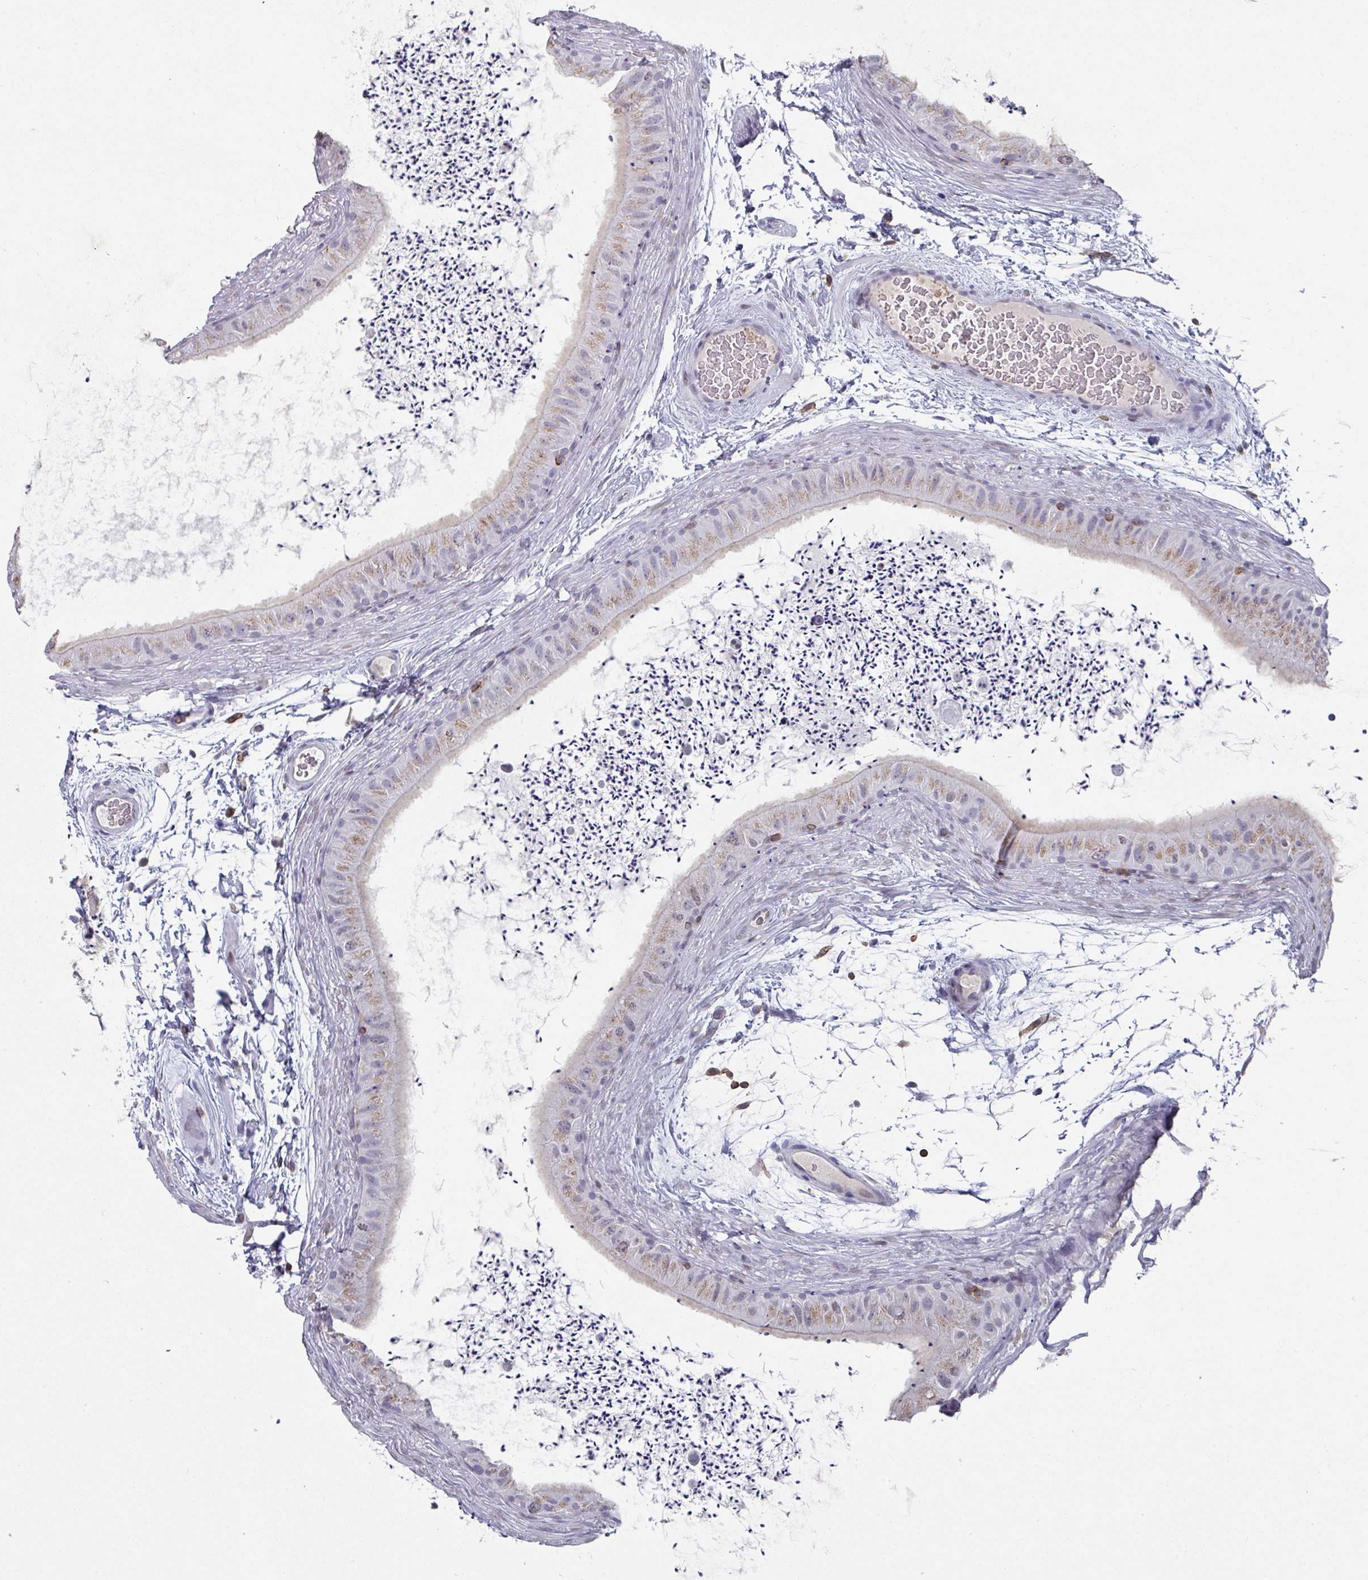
{"staining": {"intensity": "weak", "quantity": "25%-75%", "location": "cytoplasmic/membranous"}, "tissue": "epididymis", "cell_type": "Glandular cells", "image_type": "normal", "snomed": [{"axis": "morphology", "description": "Normal tissue, NOS"}, {"axis": "topography", "description": "Epididymis"}], "caption": "IHC staining of unremarkable epididymis, which displays low levels of weak cytoplasmic/membranous staining in about 25%-75% of glandular cells indicating weak cytoplasmic/membranous protein expression. The staining was performed using DAB (3,3'-diaminobenzidine) (brown) for protein detection and nuclei were counterstained in hematoxylin (blue).", "gene": "RASAL3", "patient": {"sex": "male", "age": 50}}